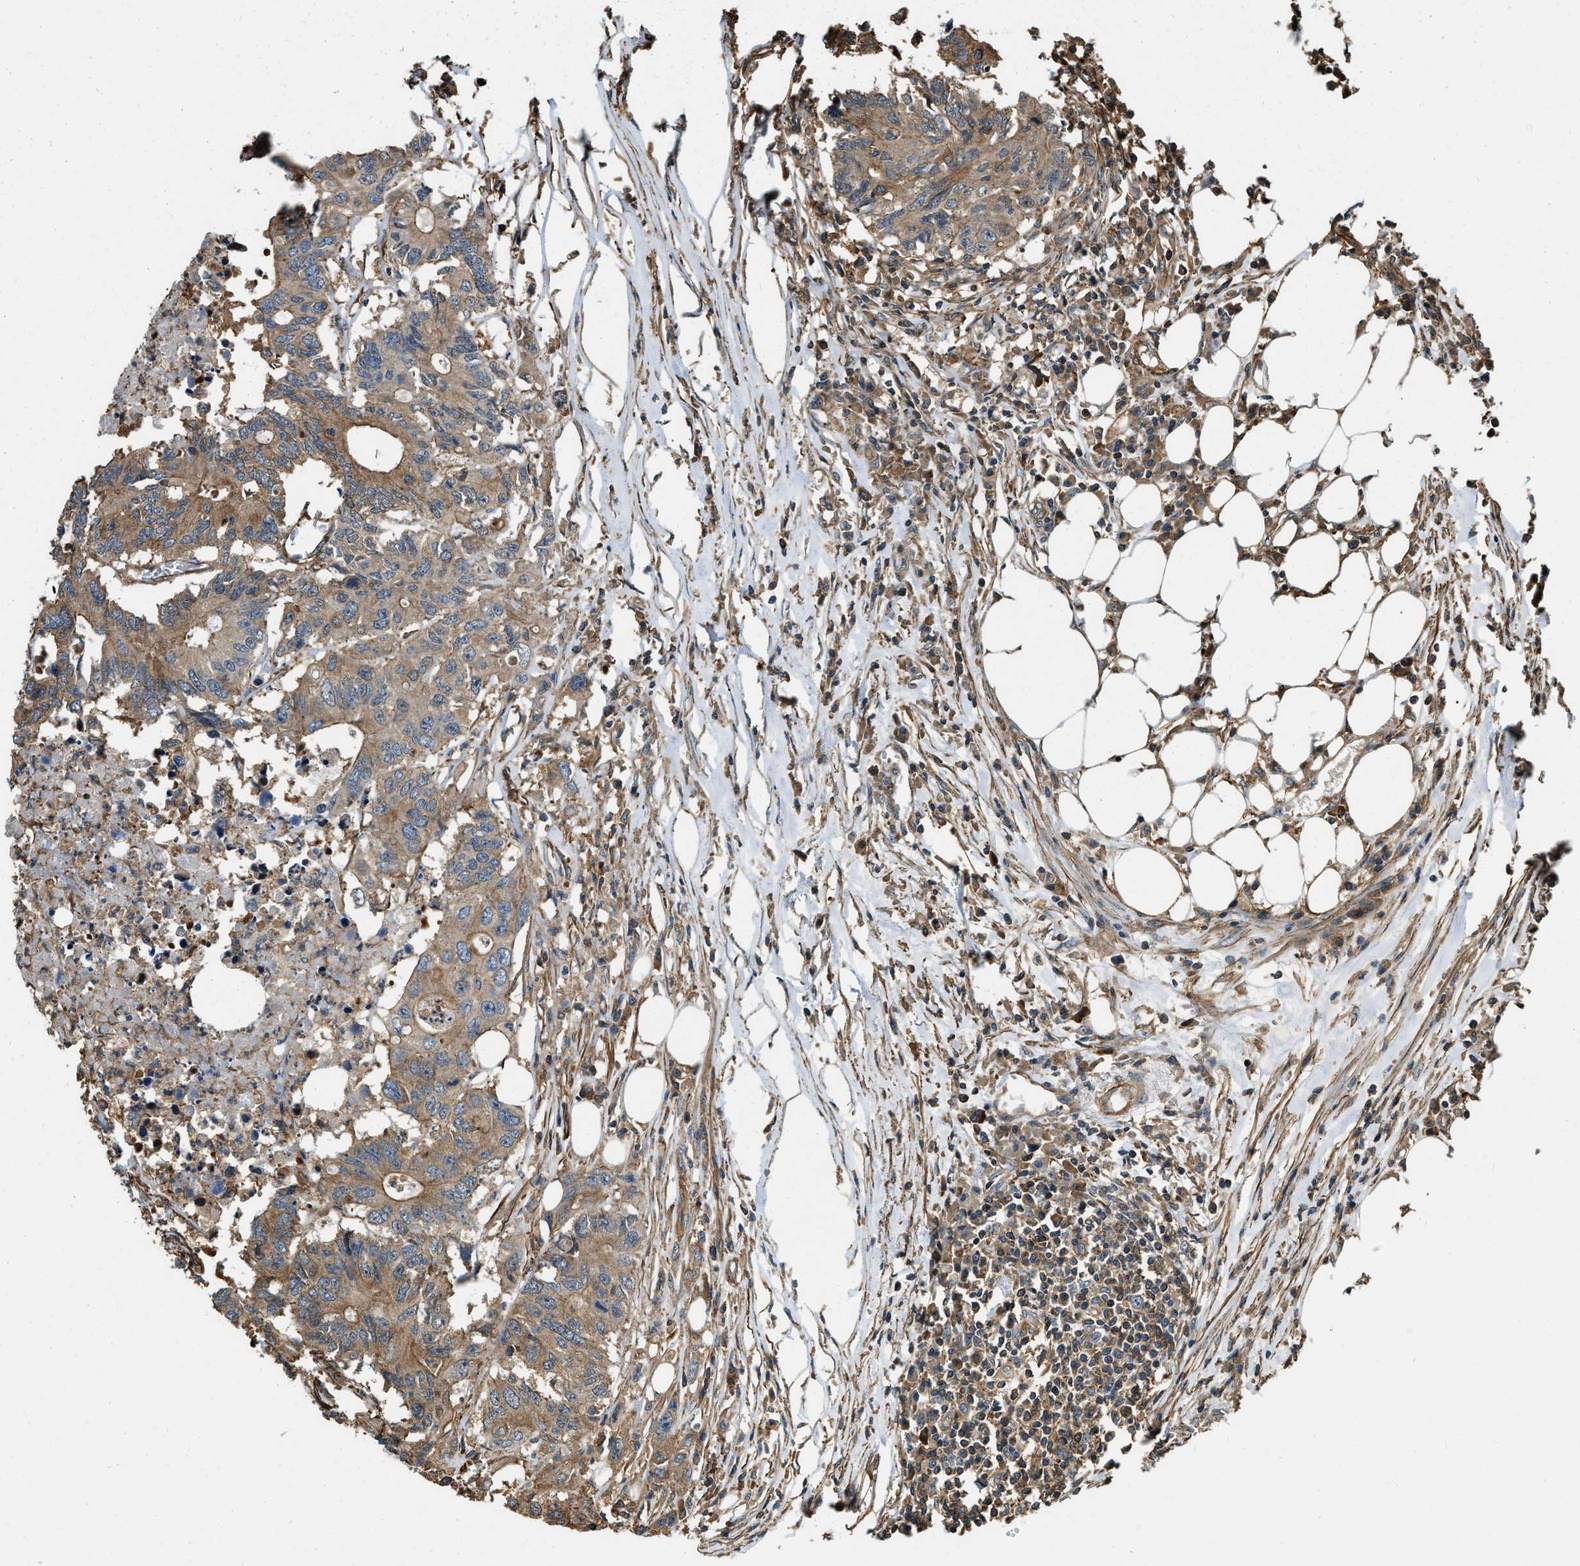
{"staining": {"intensity": "moderate", "quantity": ">75%", "location": "cytoplasmic/membranous"}, "tissue": "colorectal cancer", "cell_type": "Tumor cells", "image_type": "cancer", "snomed": [{"axis": "morphology", "description": "Adenocarcinoma, NOS"}, {"axis": "topography", "description": "Colon"}], "caption": "Immunohistochemical staining of human adenocarcinoma (colorectal) exhibits medium levels of moderate cytoplasmic/membranous positivity in about >75% of tumor cells. (Stains: DAB (3,3'-diaminobenzidine) in brown, nuclei in blue, Microscopy: brightfield microscopy at high magnification).", "gene": "YARS1", "patient": {"sex": "male", "age": 71}}